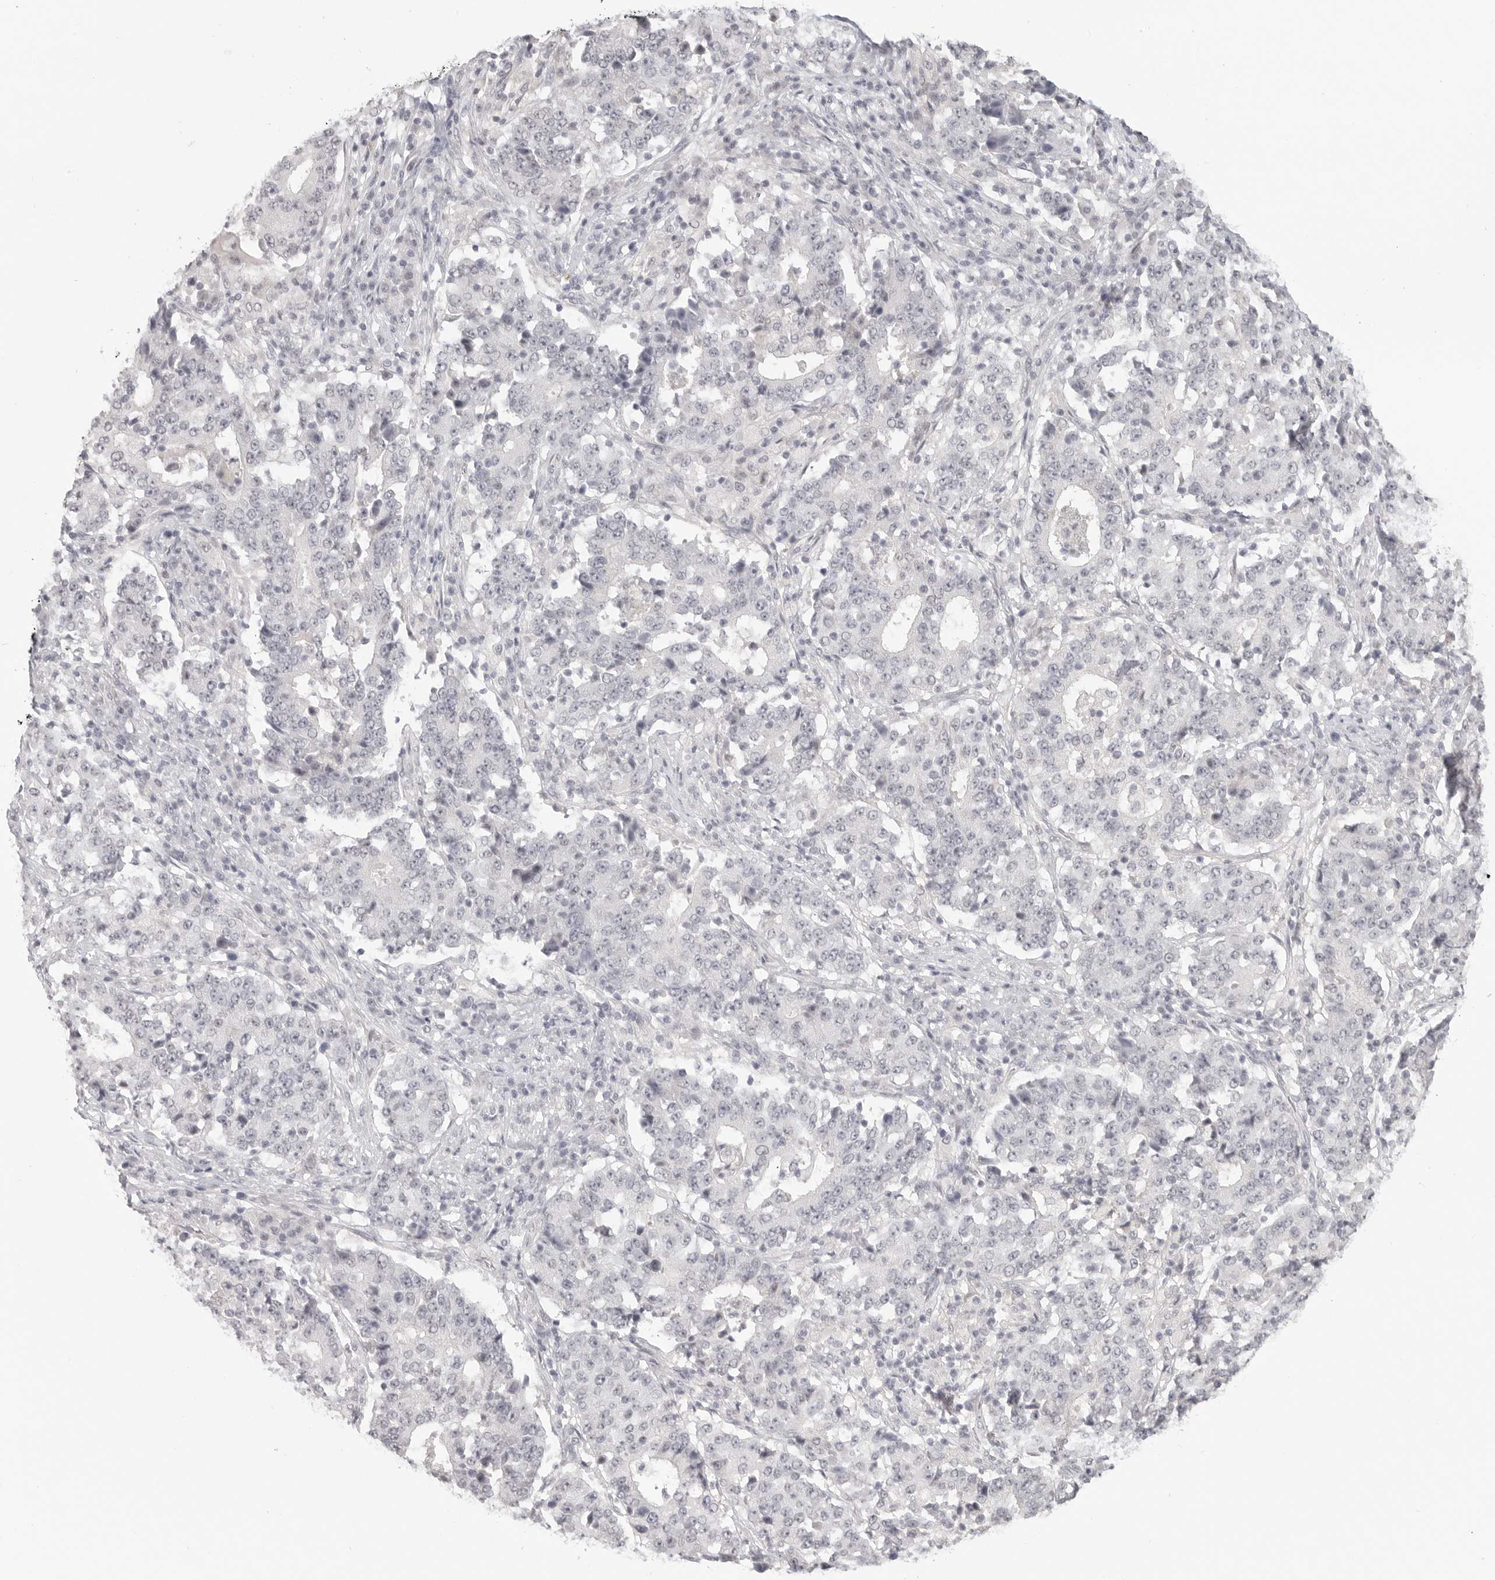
{"staining": {"intensity": "negative", "quantity": "none", "location": "none"}, "tissue": "stomach cancer", "cell_type": "Tumor cells", "image_type": "cancer", "snomed": [{"axis": "morphology", "description": "Adenocarcinoma, NOS"}, {"axis": "topography", "description": "Stomach"}], "caption": "This histopathology image is of stomach cancer stained with immunohistochemistry (IHC) to label a protein in brown with the nuclei are counter-stained blue. There is no positivity in tumor cells.", "gene": "KLK11", "patient": {"sex": "male", "age": 59}}